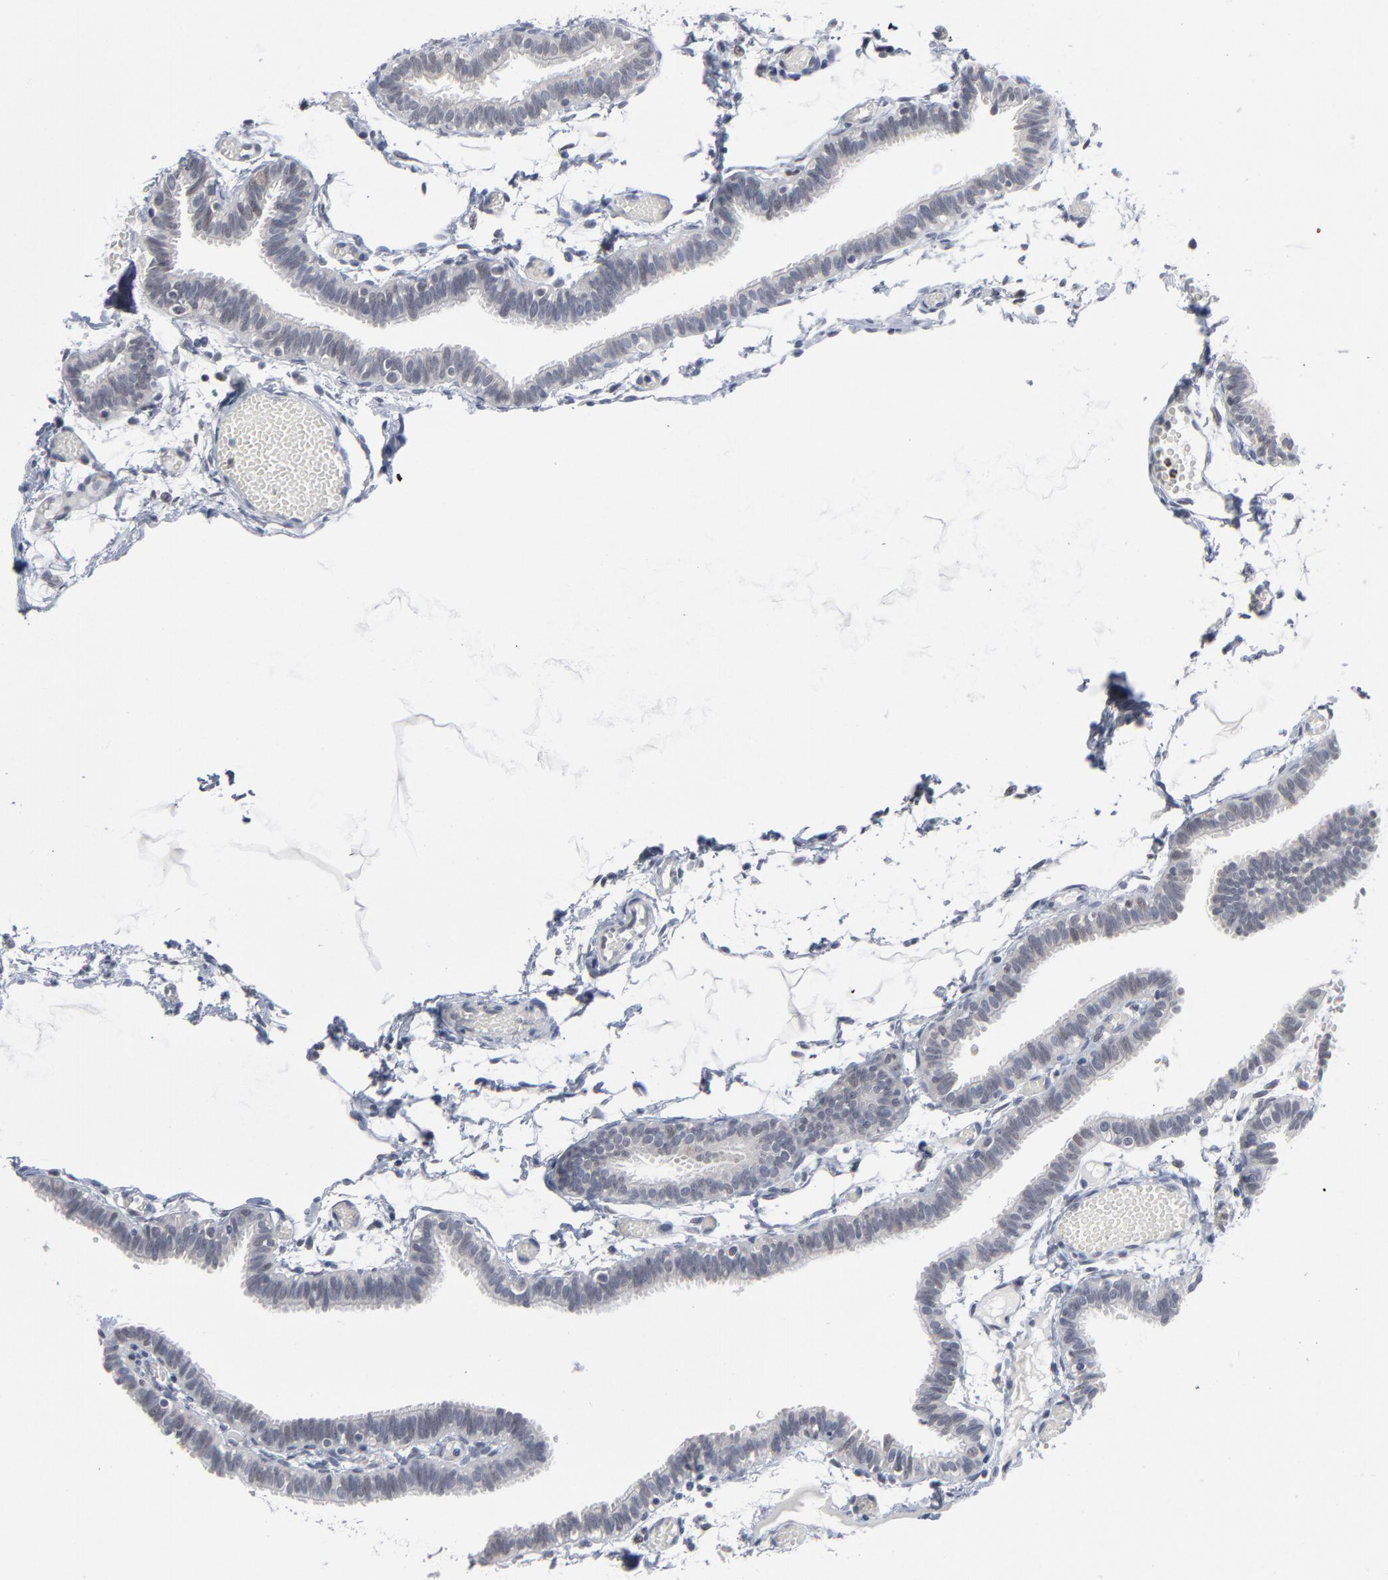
{"staining": {"intensity": "negative", "quantity": "none", "location": "none"}, "tissue": "fallopian tube", "cell_type": "Glandular cells", "image_type": "normal", "snomed": [{"axis": "morphology", "description": "Normal tissue, NOS"}, {"axis": "topography", "description": "Fallopian tube"}], "caption": "Glandular cells show no significant positivity in benign fallopian tube. (Brightfield microscopy of DAB immunohistochemistry (IHC) at high magnification).", "gene": "FOXN2", "patient": {"sex": "female", "age": 29}}